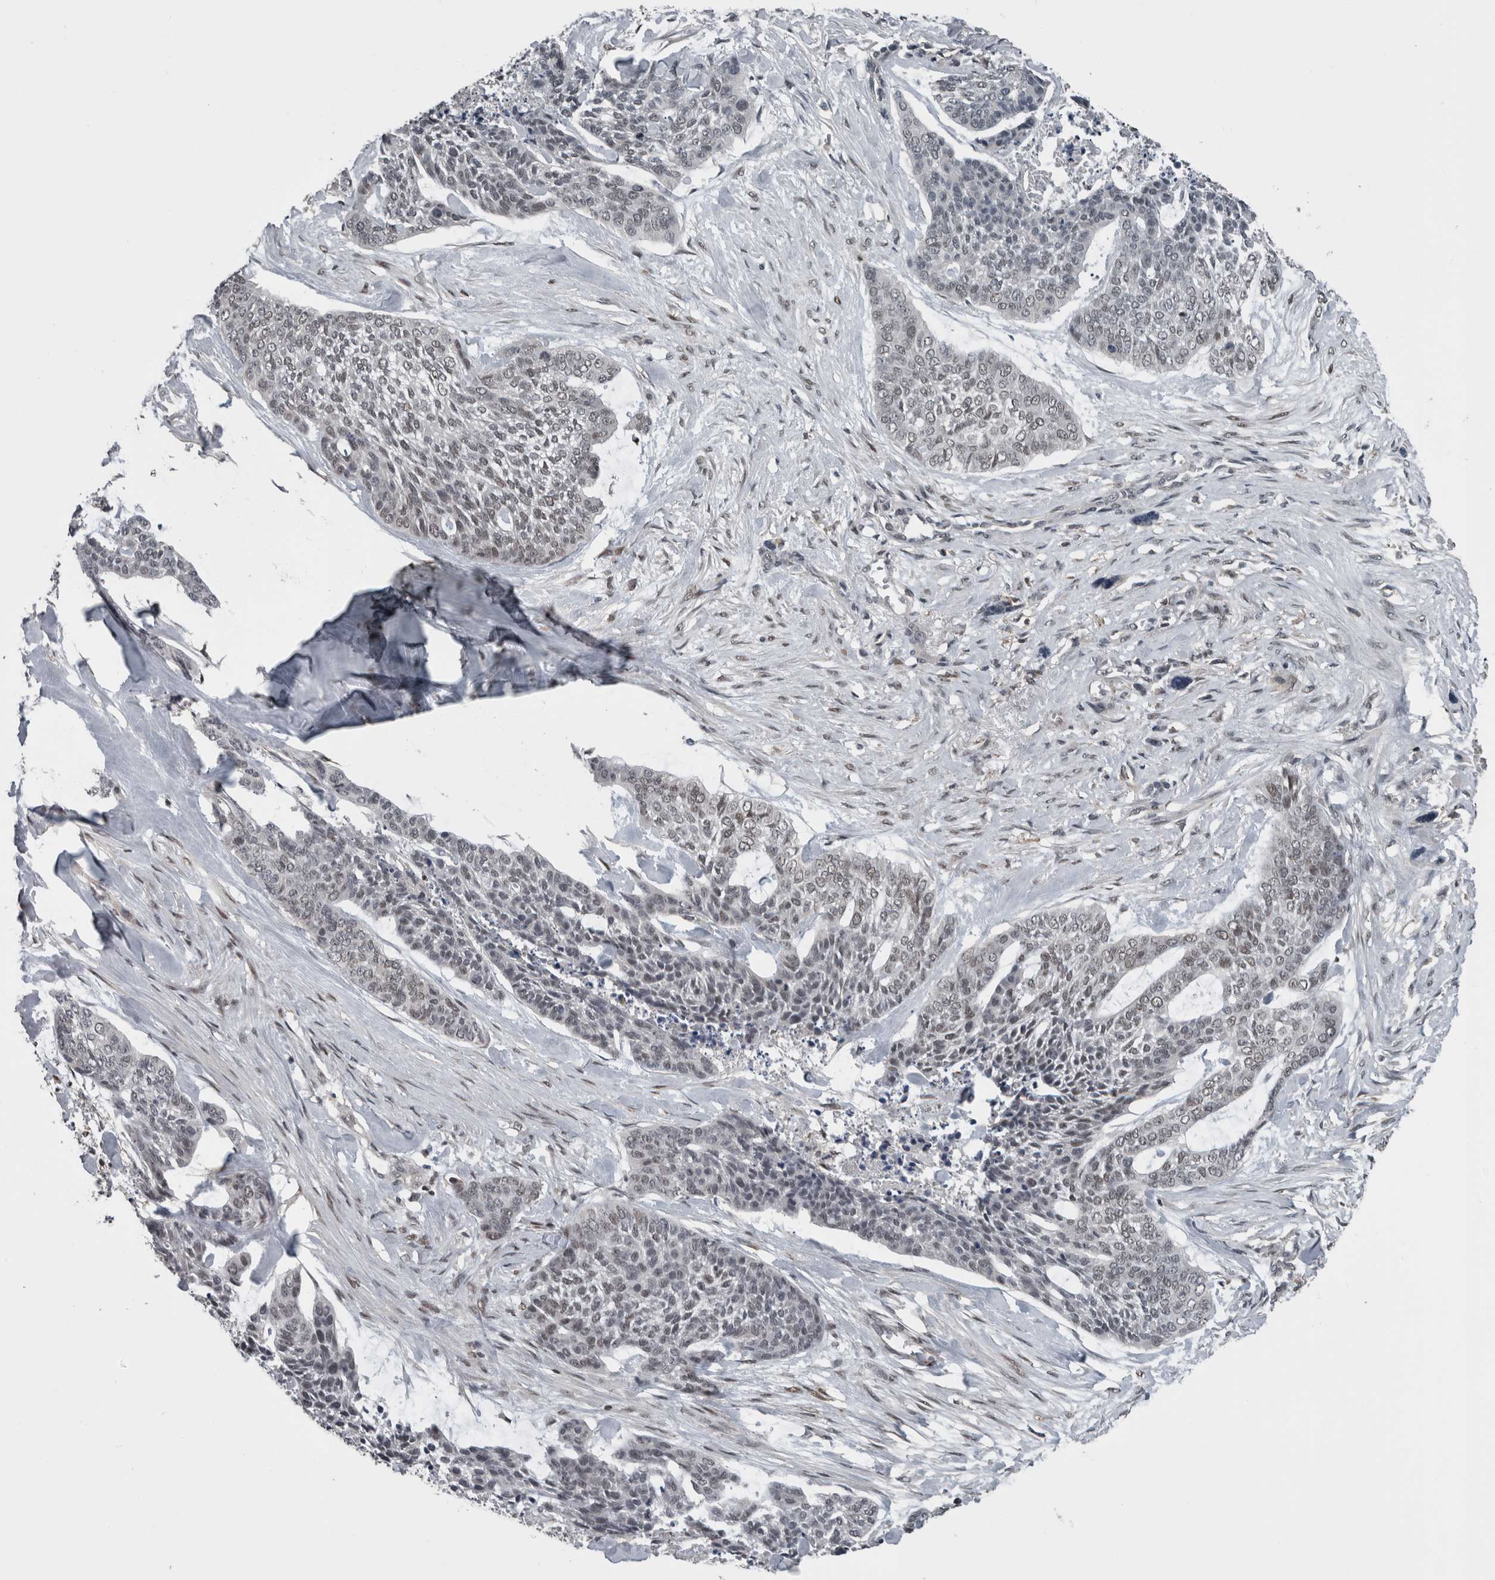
{"staining": {"intensity": "weak", "quantity": "<25%", "location": "nuclear"}, "tissue": "skin cancer", "cell_type": "Tumor cells", "image_type": "cancer", "snomed": [{"axis": "morphology", "description": "Basal cell carcinoma"}, {"axis": "topography", "description": "Skin"}], "caption": "Immunohistochemistry (IHC) of human skin cancer demonstrates no positivity in tumor cells.", "gene": "ZBTB21", "patient": {"sex": "female", "age": 64}}